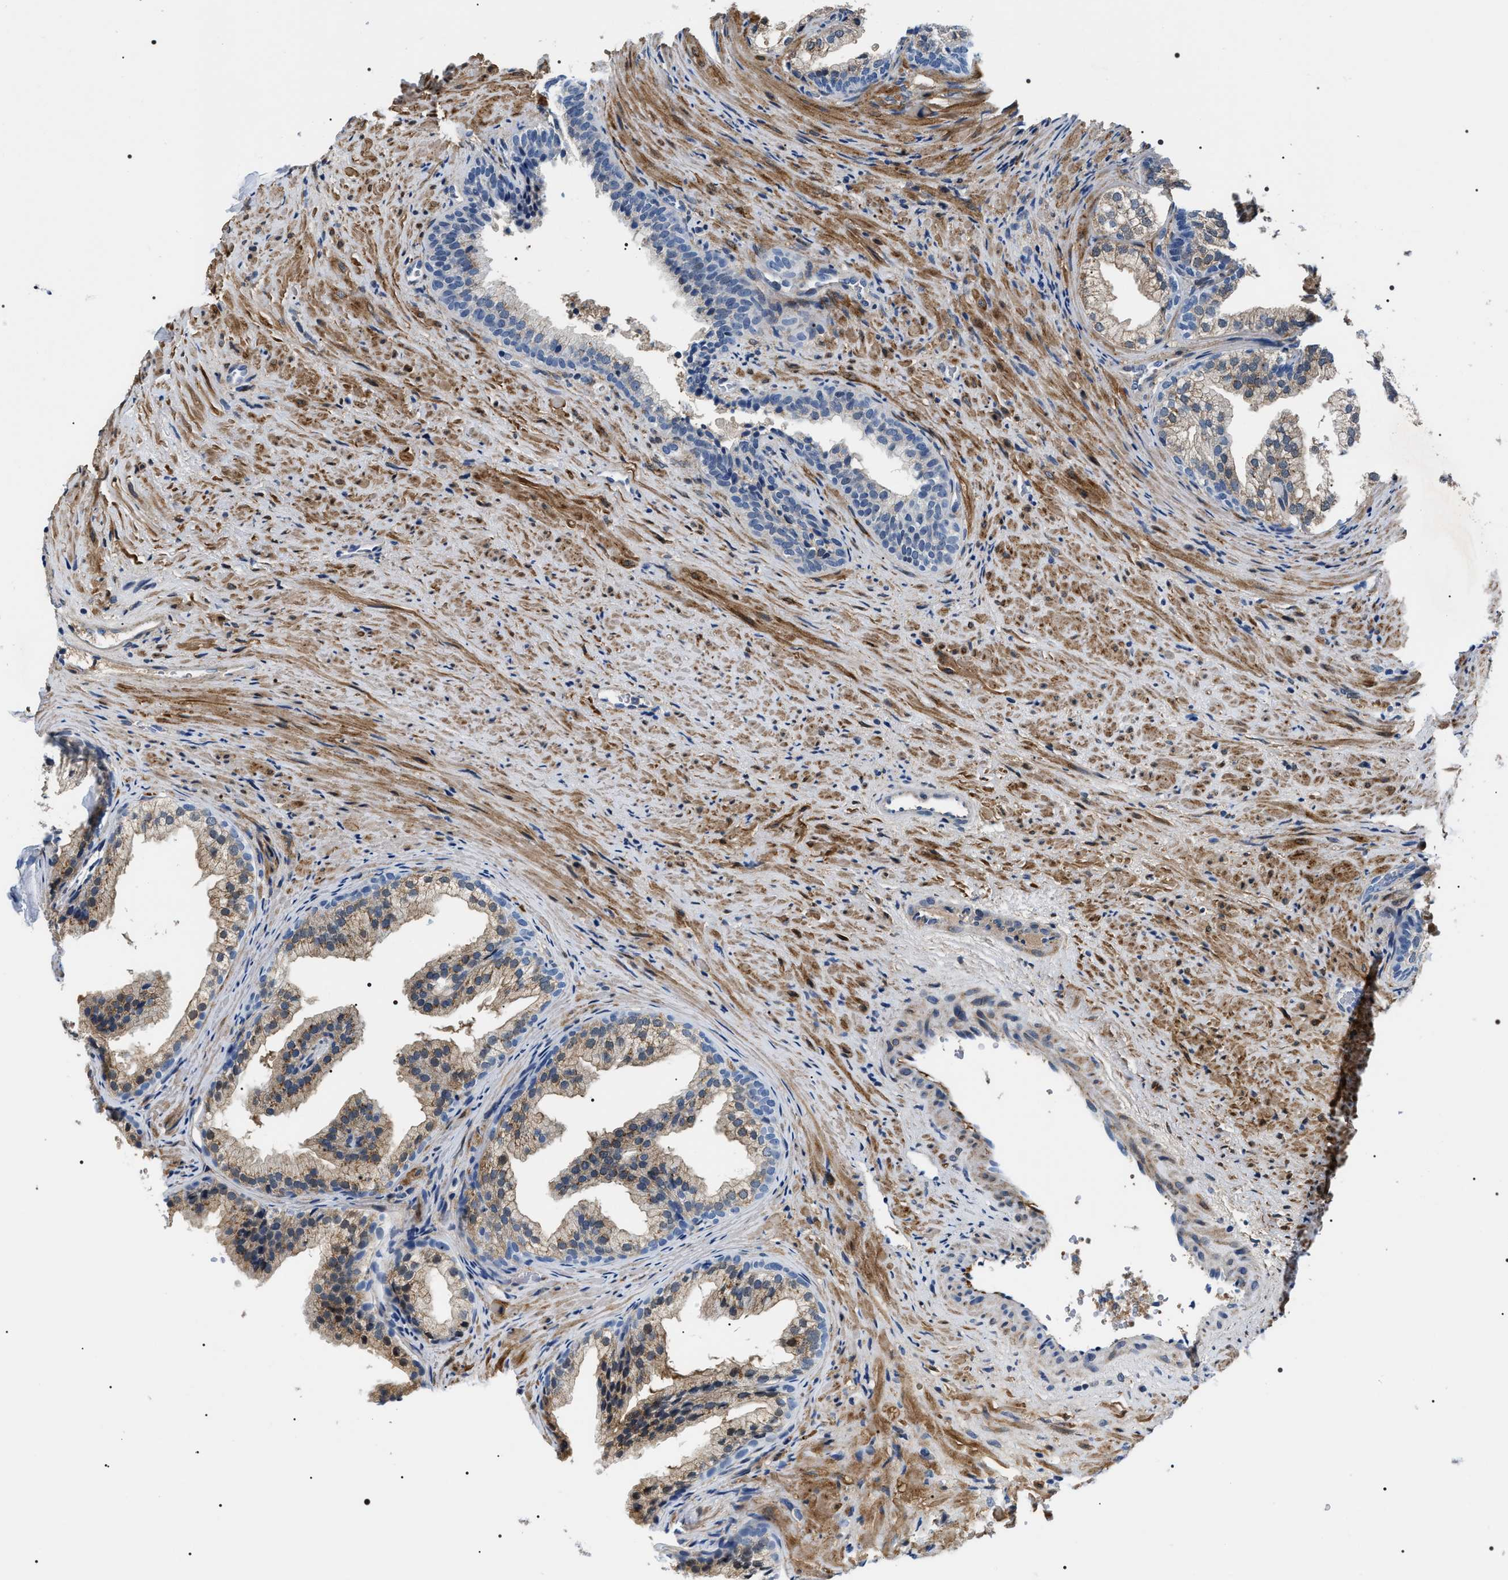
{"staining": {"intensity": "moderate", "quantity": "<25%", "location": "cytoplasmic/membranous"}, "tissue": "prostate", "cell_type": "Glandular cells", "image_type": "normal", "snomed": [{"axis": "morphology", "description": "Normal tissue, NOS"}, {"axis": "topography", "description": "Prostate"}], "caption": "The photomicrograph reveals immunohistochemical staining of normal prostate. There is moderate cytoplasmic/membranous staining is present in about <25% of glandular cells. The staining was performed using DAB (3,3'-diaminobenzidine), with brown indicating positive protein expression. Nuclei are stained blue with hematoxylin.", "gene": "BAG2", "patient": {"sex": "male", "age": 76}}